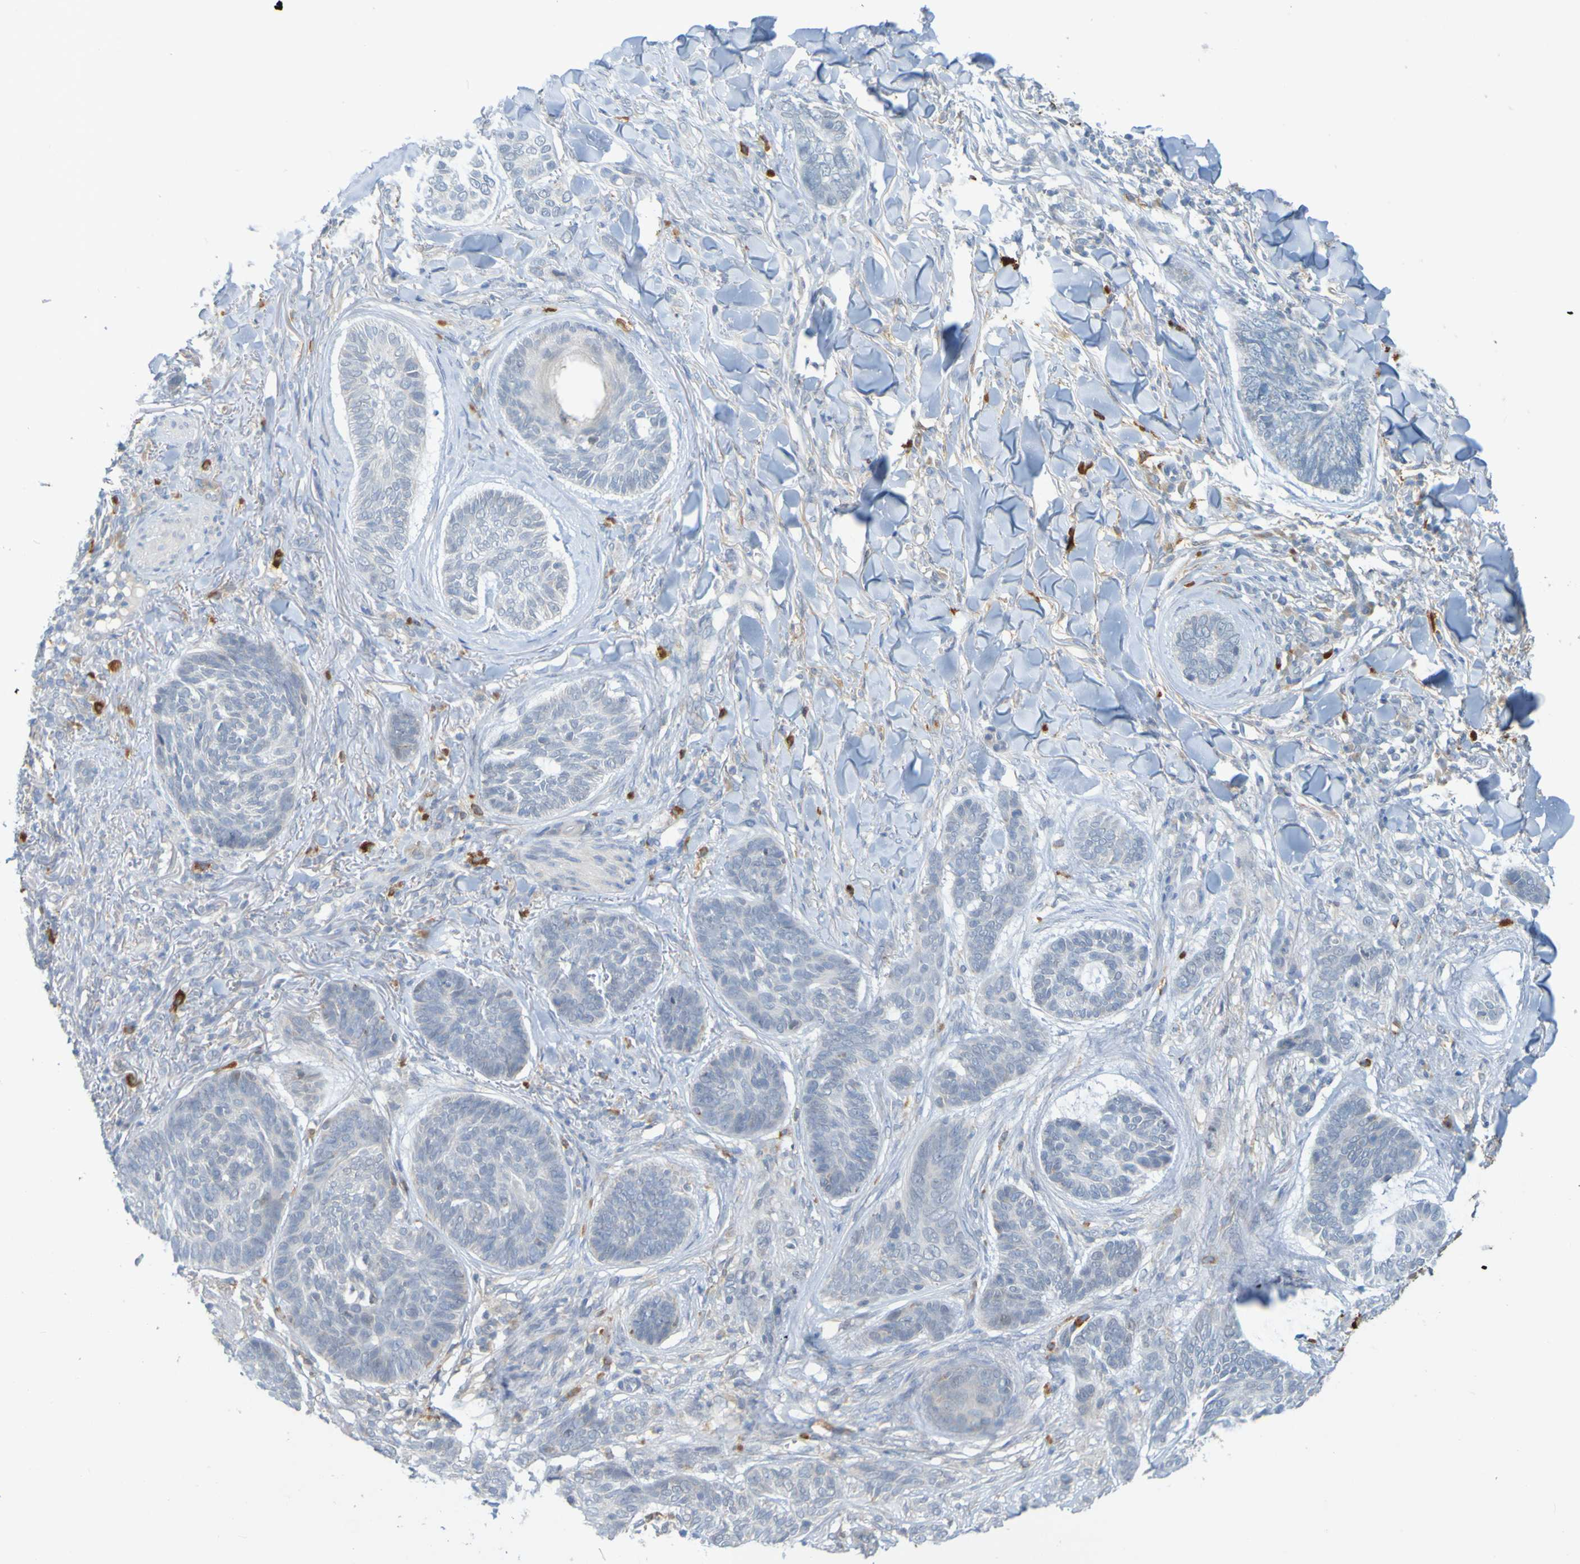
{"staining": {"intensity": "negative", "quantity": "none", "location": "none"}, "tissue": "skin cancer", "cell_type": "Tumor cells", "image_type": "cancer", "snomed": [{"axis": "morphology", "description": "Basal cell carcinoma"}, {"axis": "topography", "description": "Skin"}], "caption": "Protein analysis of skin basal cell carcinoma reveals no significant positivity in tumor cells.", "gene": "LILRB5", "patient": {"sex": "male", "age": 43}}